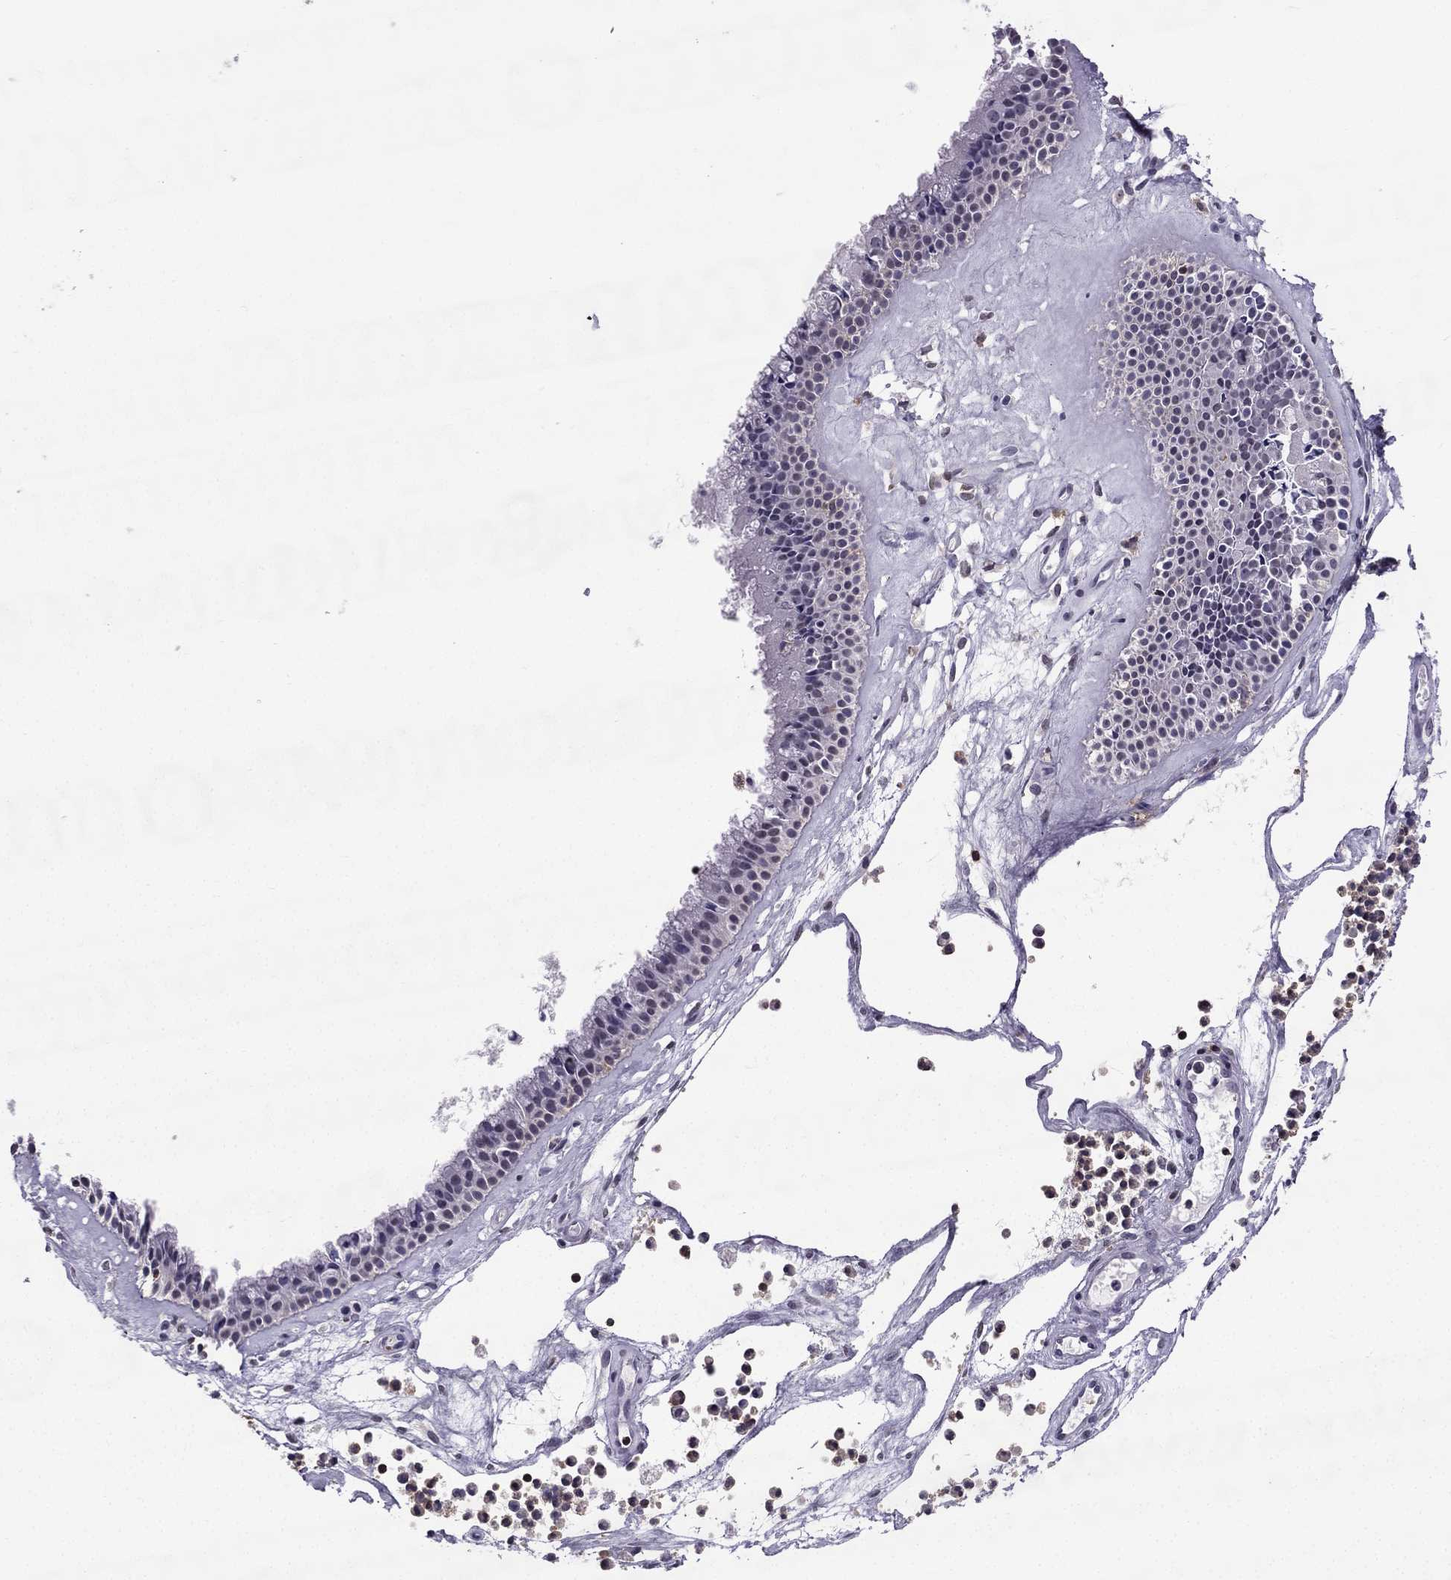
{"staining": {"intensity": "negative", "quantity": "none", "location": "none"}, "tissue": "nasopharynx", "cell_type": "Respiratory epithelial cells", "image_type": "normal", "snomed": [{"axis": "morphology", "description": "Normal tissue, NOS"}, {"axis": "topography", "description": "Nasopharynx"}], "caption": "This is an immunohistochemistry (IHC) photomicrograph of benign nasopharynx. There is no staining in respiratory epithelial cells.", "gene": "CCK", "patient": {"sex": "female", "age": 47}}